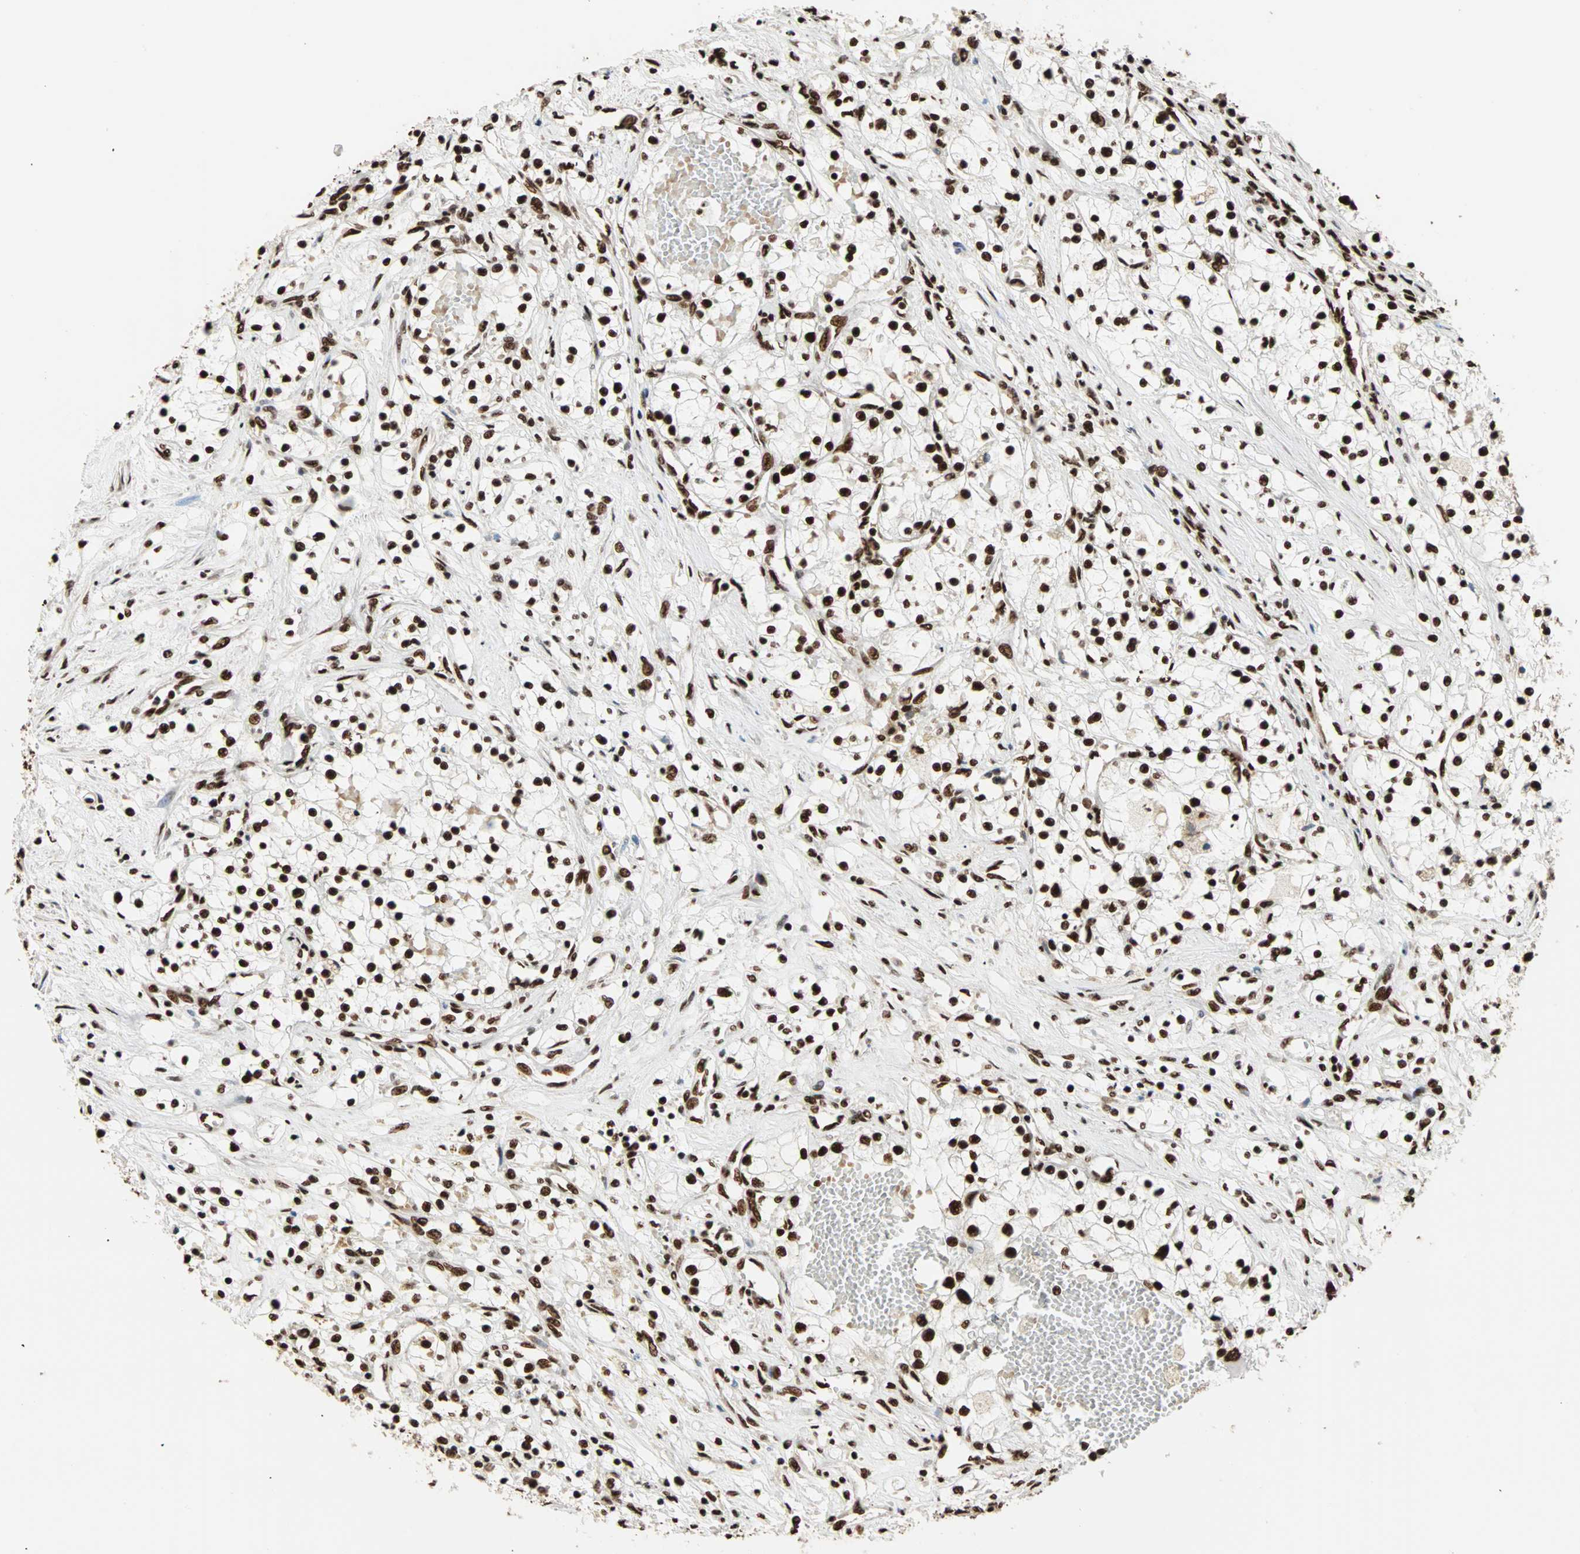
{"staining": {"intensity": "strong", "quantity": ">75%", "location": "nuclear"}, "tissue": "renal cancer", "cell_type": "Tumor cells", "image_type": "cancer", "snomed": [{"axis": "morphology", "description": "Adenocarcinoma, NOS"}, {"axis": "topography", "description": "Kidney"}], "caption": "Protein staining displays strong nuclear positivity in about >75% of tumor cells in renal cancer.", "gene": "ILF2", "patient": {"sex": "male", "age": 68}}